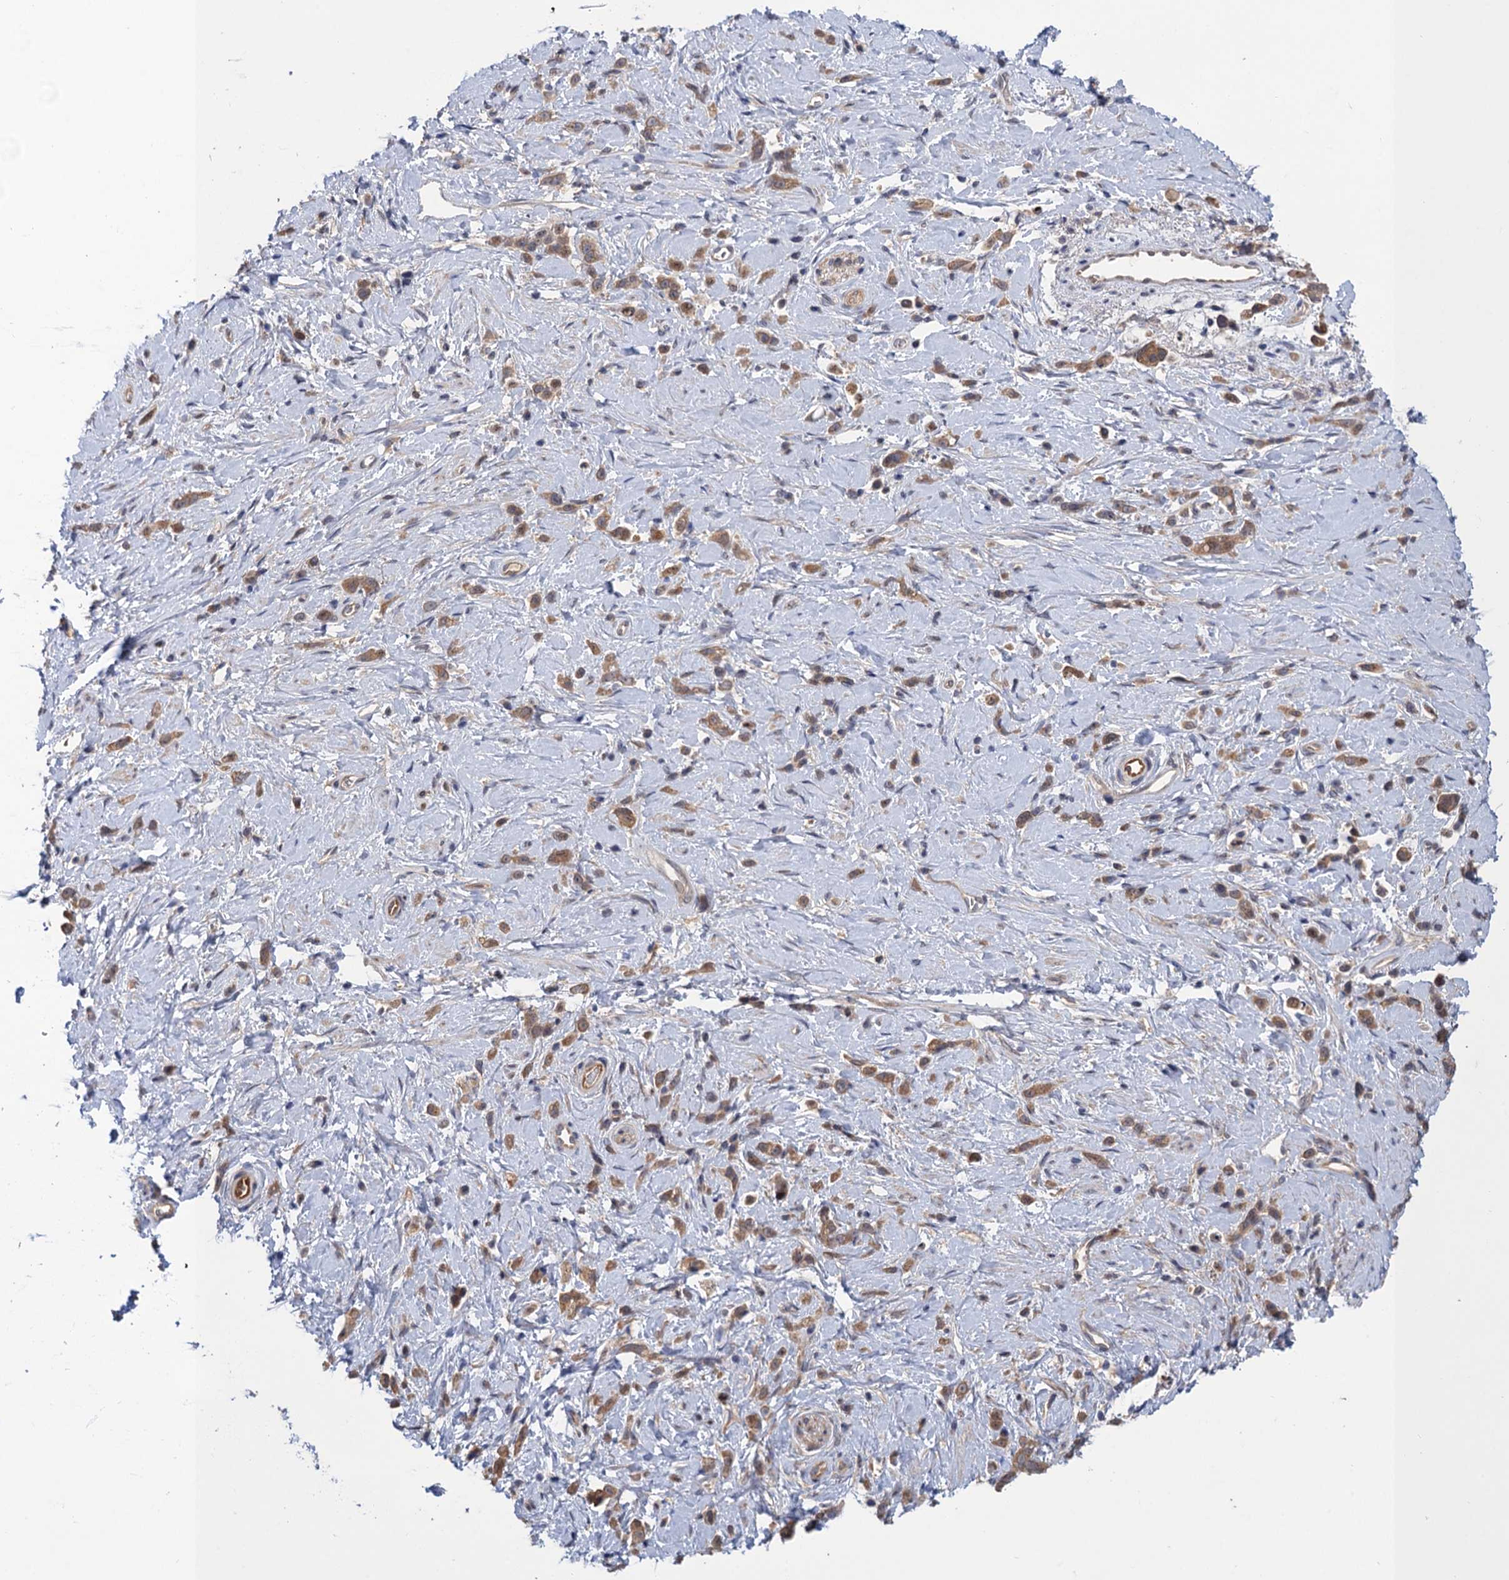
{"staining": {"intensity": "moderate", "quantity": ">75%", "location": "cytoplasmic/membranous"}, "tissue": "stomach cancer", "cell_type": "Tumor cells", "image_type": "cancer", "snomed": [{"axis": "morphology", "description": "Adenocarcinoma, NOS"}, {"axis": "topography", "description": "Stomach"}], "caption": "IHC of stomach cancer (adenocarcinoma) reveals medium levels of moderate cytoplasmic/membranous staining in about >75% of tumor cells. Nuclei are stained in blue.", "gene": "NEK8", "patient": {"sex": "female", "age": 60}}